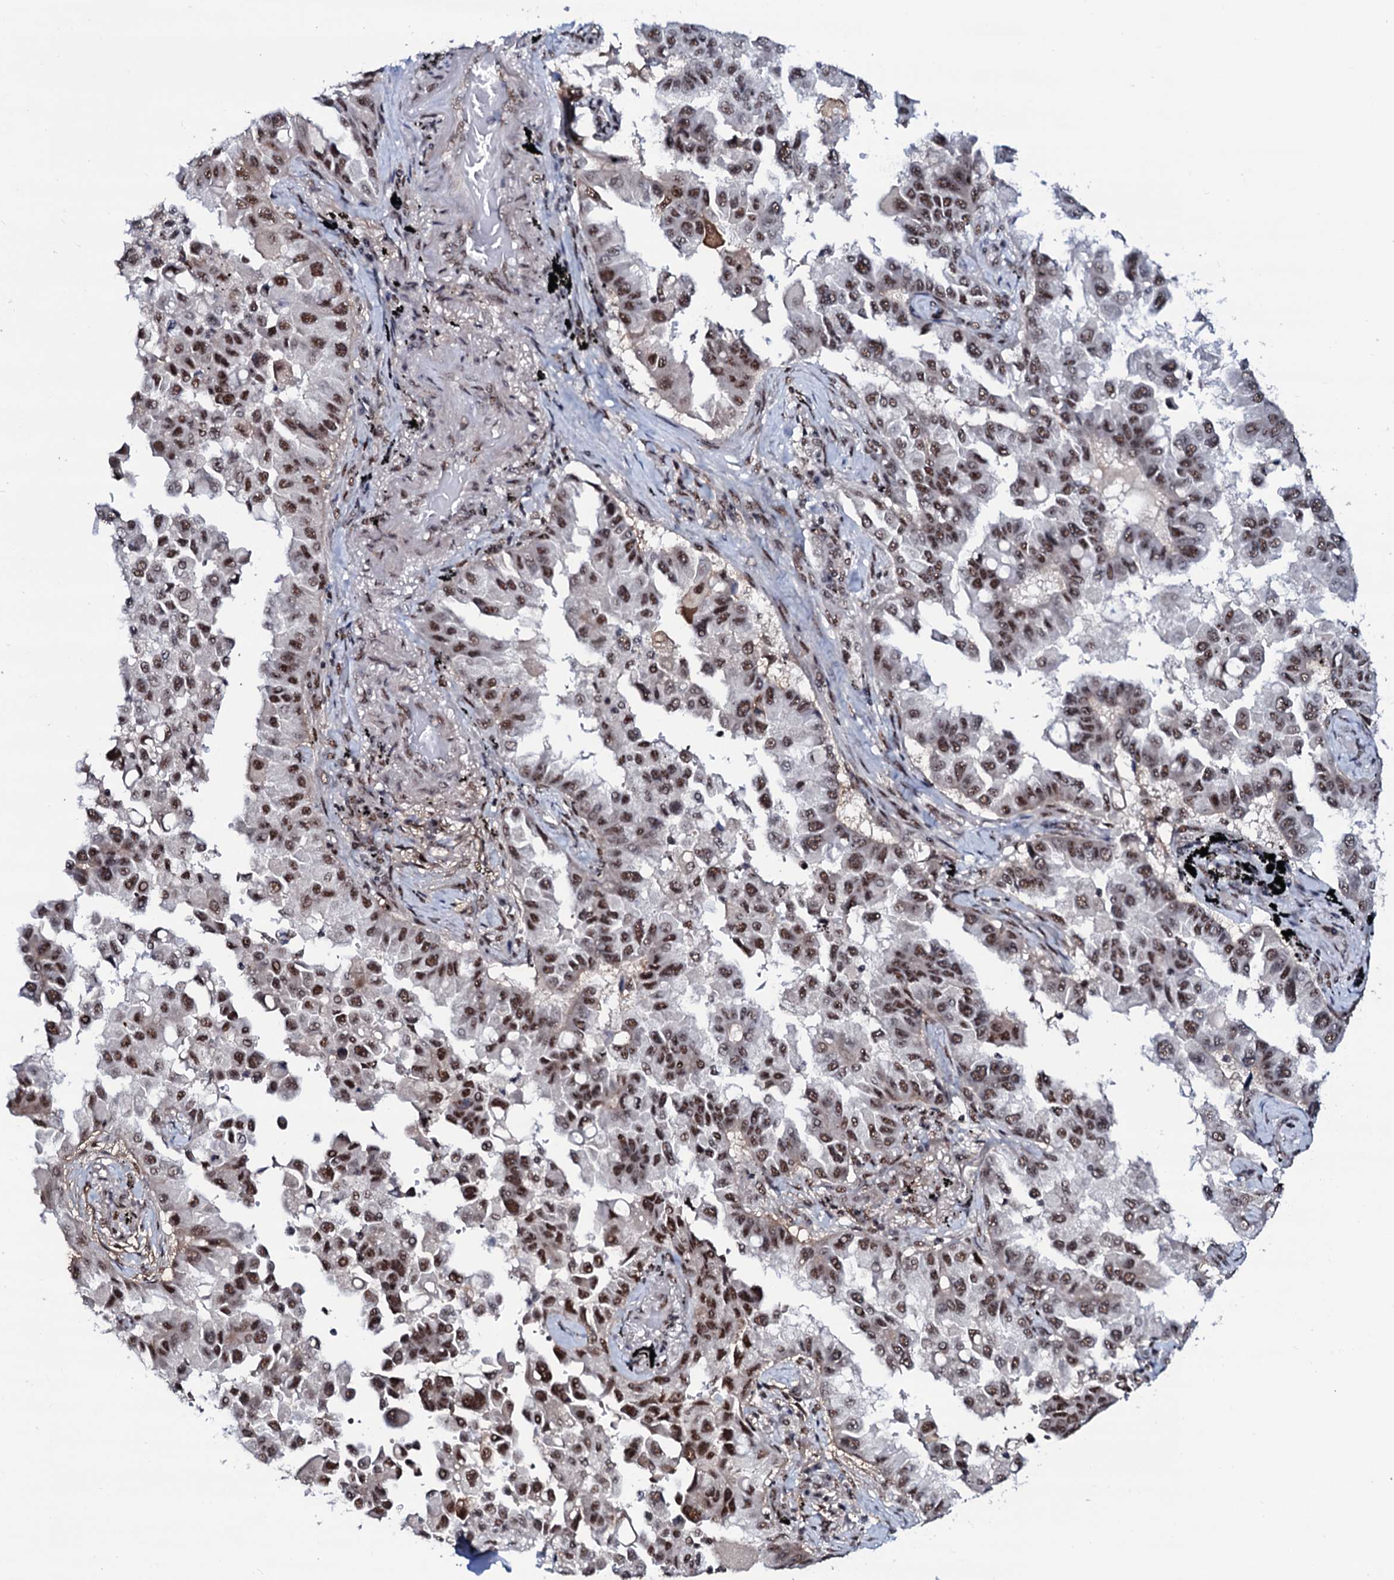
{"staining": {"intensity": "moderate", "quantity": ">75%", "location": "nuclear"}, "tissue": "lung cancer", "cell_type": "Tumor cells", "image_type": "cancer", "snomed": [{"axis": "morphology", "description": "Adenocarcinoma, NOS"}, {"axis": "topography", "description": "Lung"}], "caption": "Immunohistochemistry of lung adenocarcinoma demonstrates medium levels of moderate nuclear positivity in about >75% of tumor cells.", "gene": "PRPF18", "patient": {"sex": "female", "age": 67}}